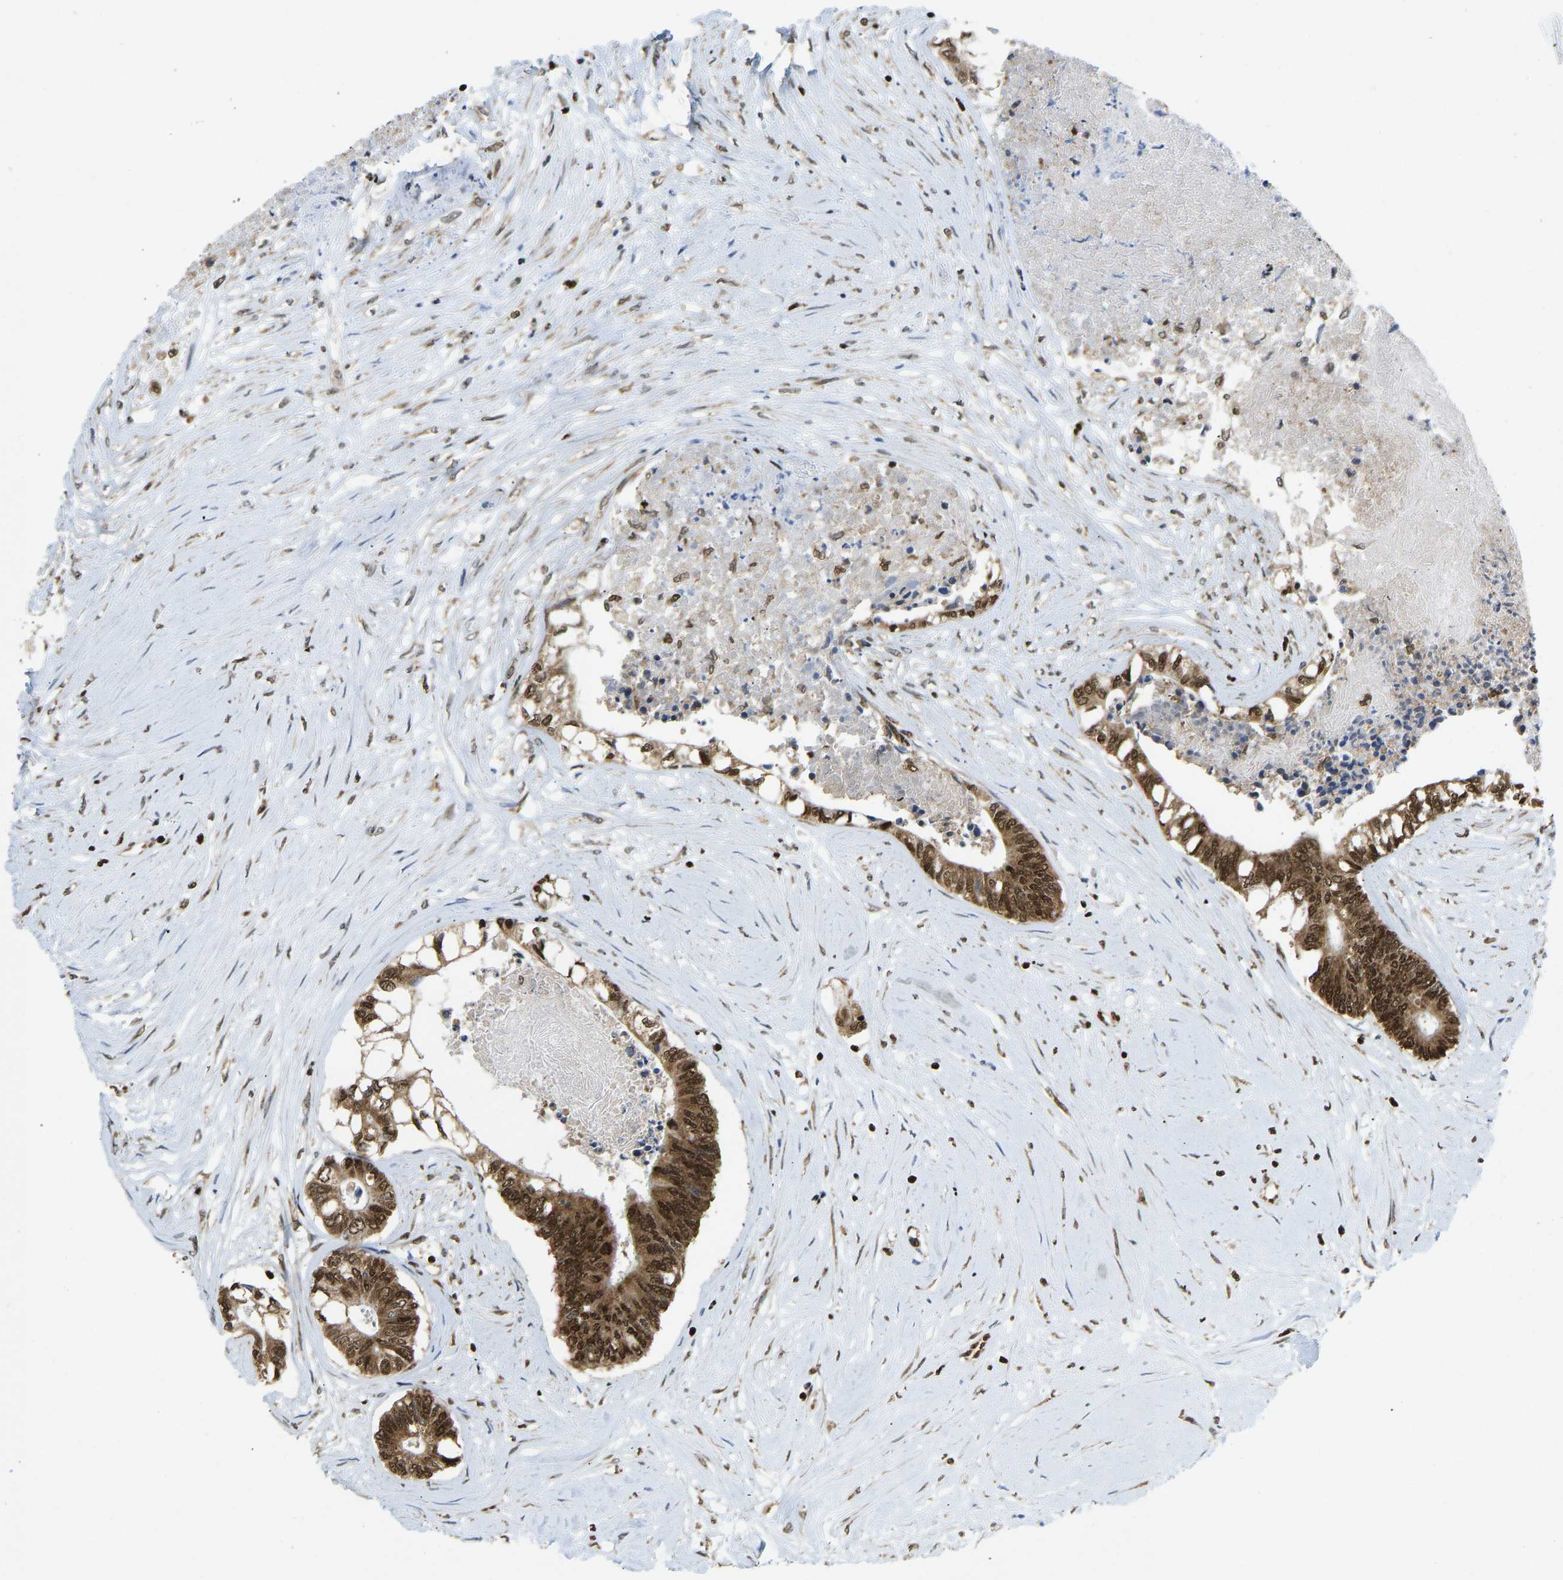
{"staining": {"intensity": "strong", "quantity": ">75%", "location": "cytoplasmic/membranous,nuclear"}, "tissue": "colorectal cancer", "cell_type": "Tumor cells", "image_type": "cancer", "snomed": [{"axis": "morphology", "description": "Adenocarcinoma, NOS"}, {"axis": "topography", "description": "Rectum"}], "caption": "Protein expression analysis of human adenocarcinoma (colorectal) reveals strong cytoplasmic/membranous and nuclear positivity in approximately >75% of tumor cells. (Stains: DAB in brown, nuclei in blue, Microscopy: brightfield microscopy at high magnification).", "gene": "ZSCAN20", "patient": {"sex": "male", "age": 63}}